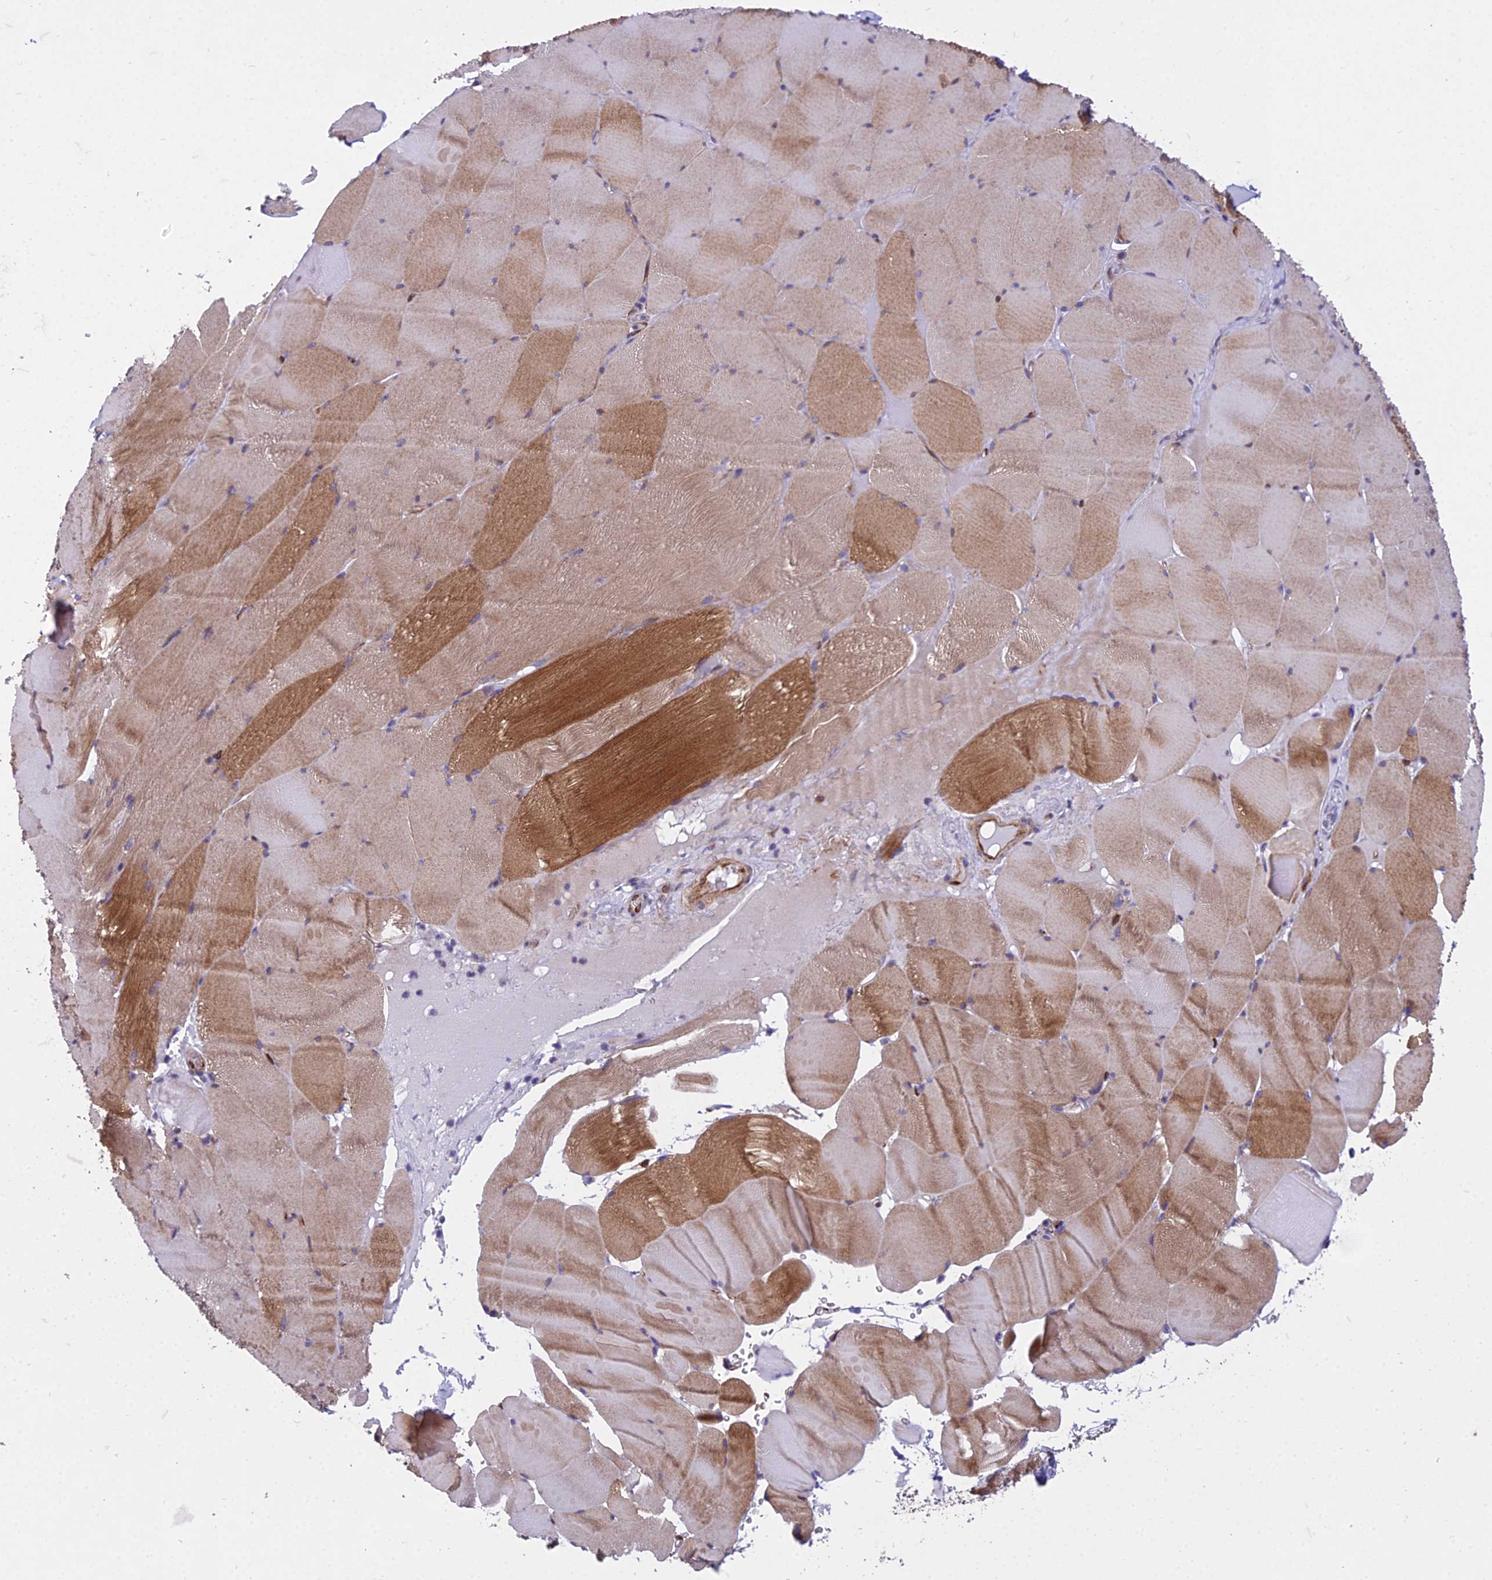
{"staining": {"intensity": "strong", "quantity": "25%-75%", "location": "cytoplasmic/membranous"}, "tissue": "skeletal muscle", "cell_type": "Myocytes", "image_type": "normal", "snomed": [{"axis": "morphology", "description": "Normal tissue, NOS"}, {"axis": "topography", "description": "Skeletal muscle"}], "caption": "Benign skeletal muscle reveals strong cytoplasmic/membranous expression in about 25%-75% of myocytes.", "gene": "GIMAP1", "patient": {"sex": "male", "age": 62}}